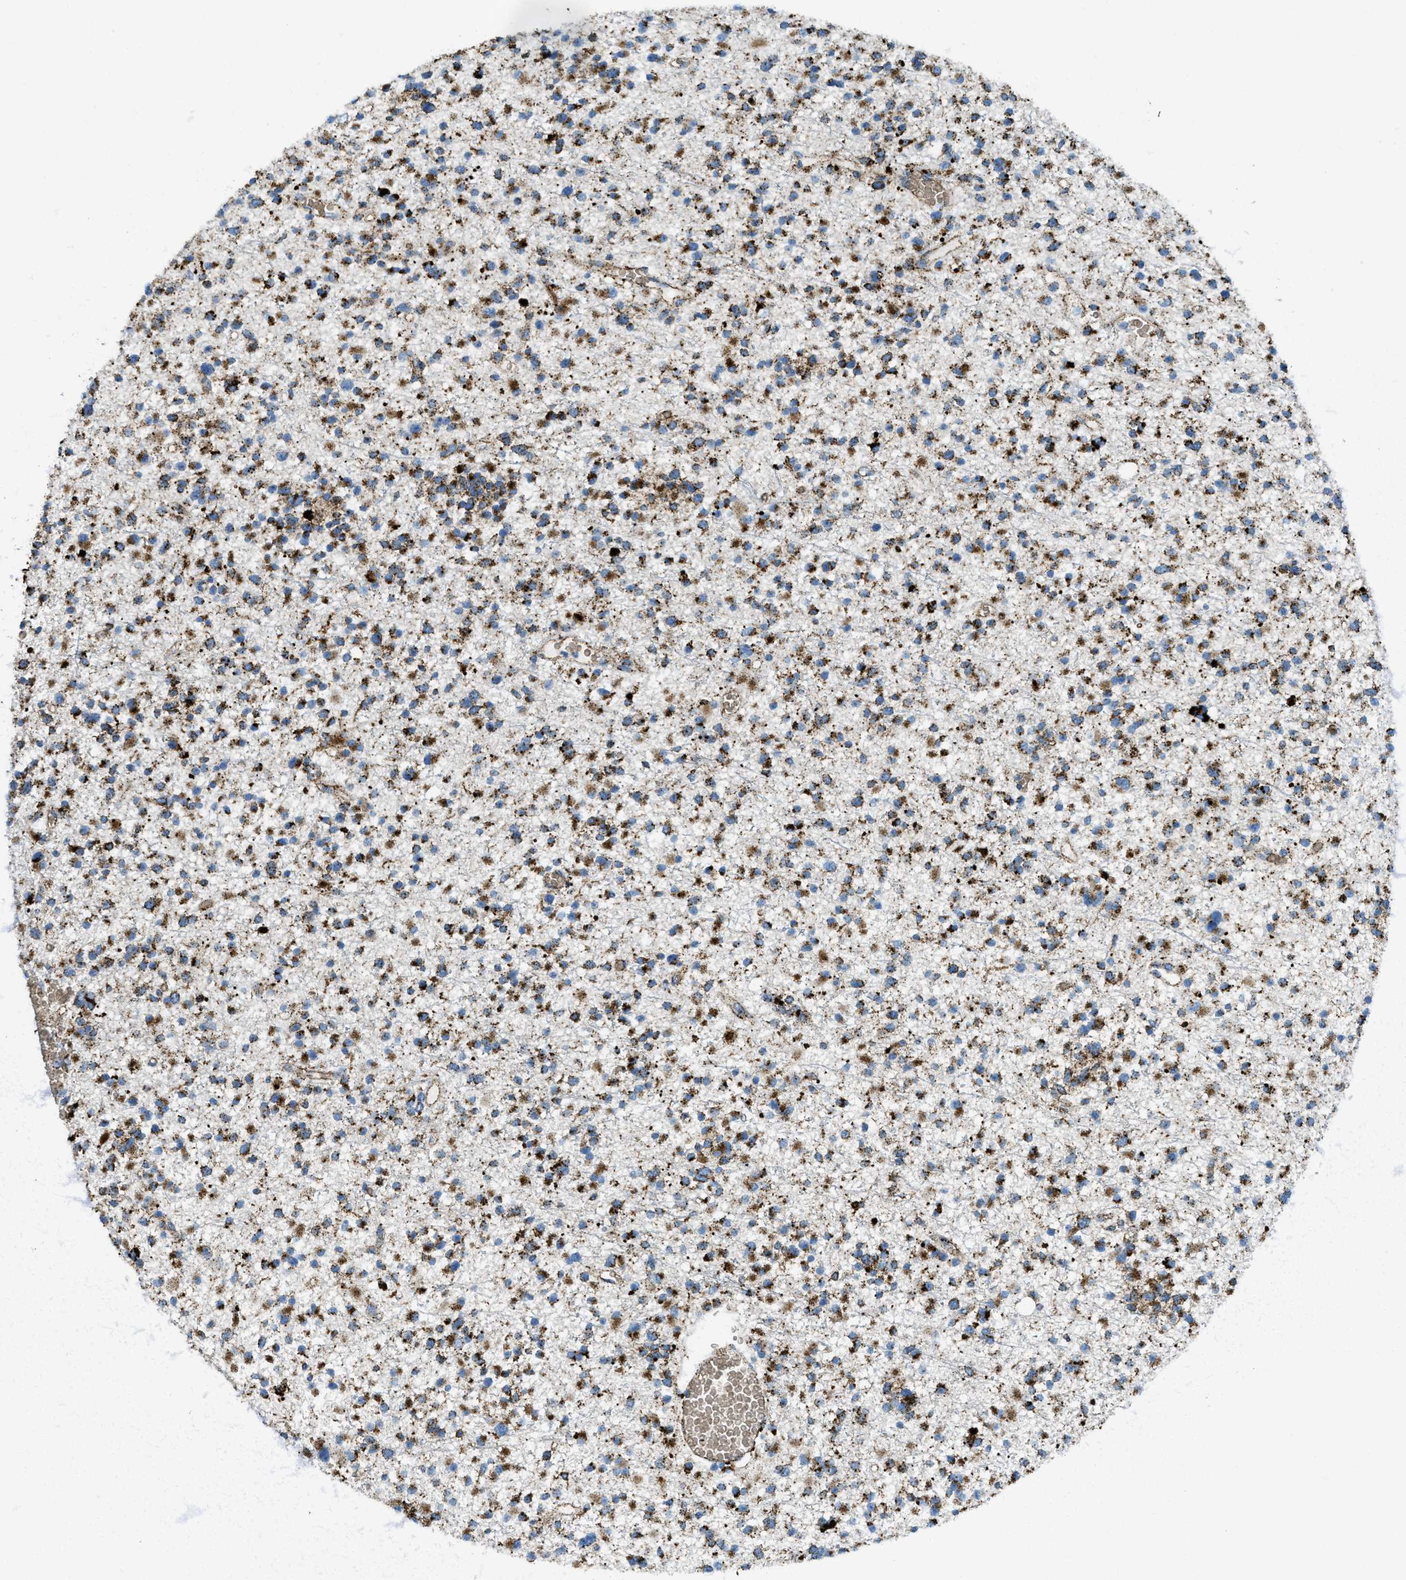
{"staining": {"intensity": "strong", "quantity": ">75%", "location": "cytoplasmic/membranous"}, "tissue": "glioma", "cell_type": "Tumor cells", "image_type": "cancer", "snomed": [{"axis": "morphology", "description": "Glioma, malignant, Low grade"}, {"axis": "topography", "description": "Brain"}], "caption": "This image shows IHC staining of human glioma, with high strong cytoplasmic/membranous expression in approximately >75% of tumor cells.", "gene": "SCARB2", "patient": {"sex": "female", "age": 22}}